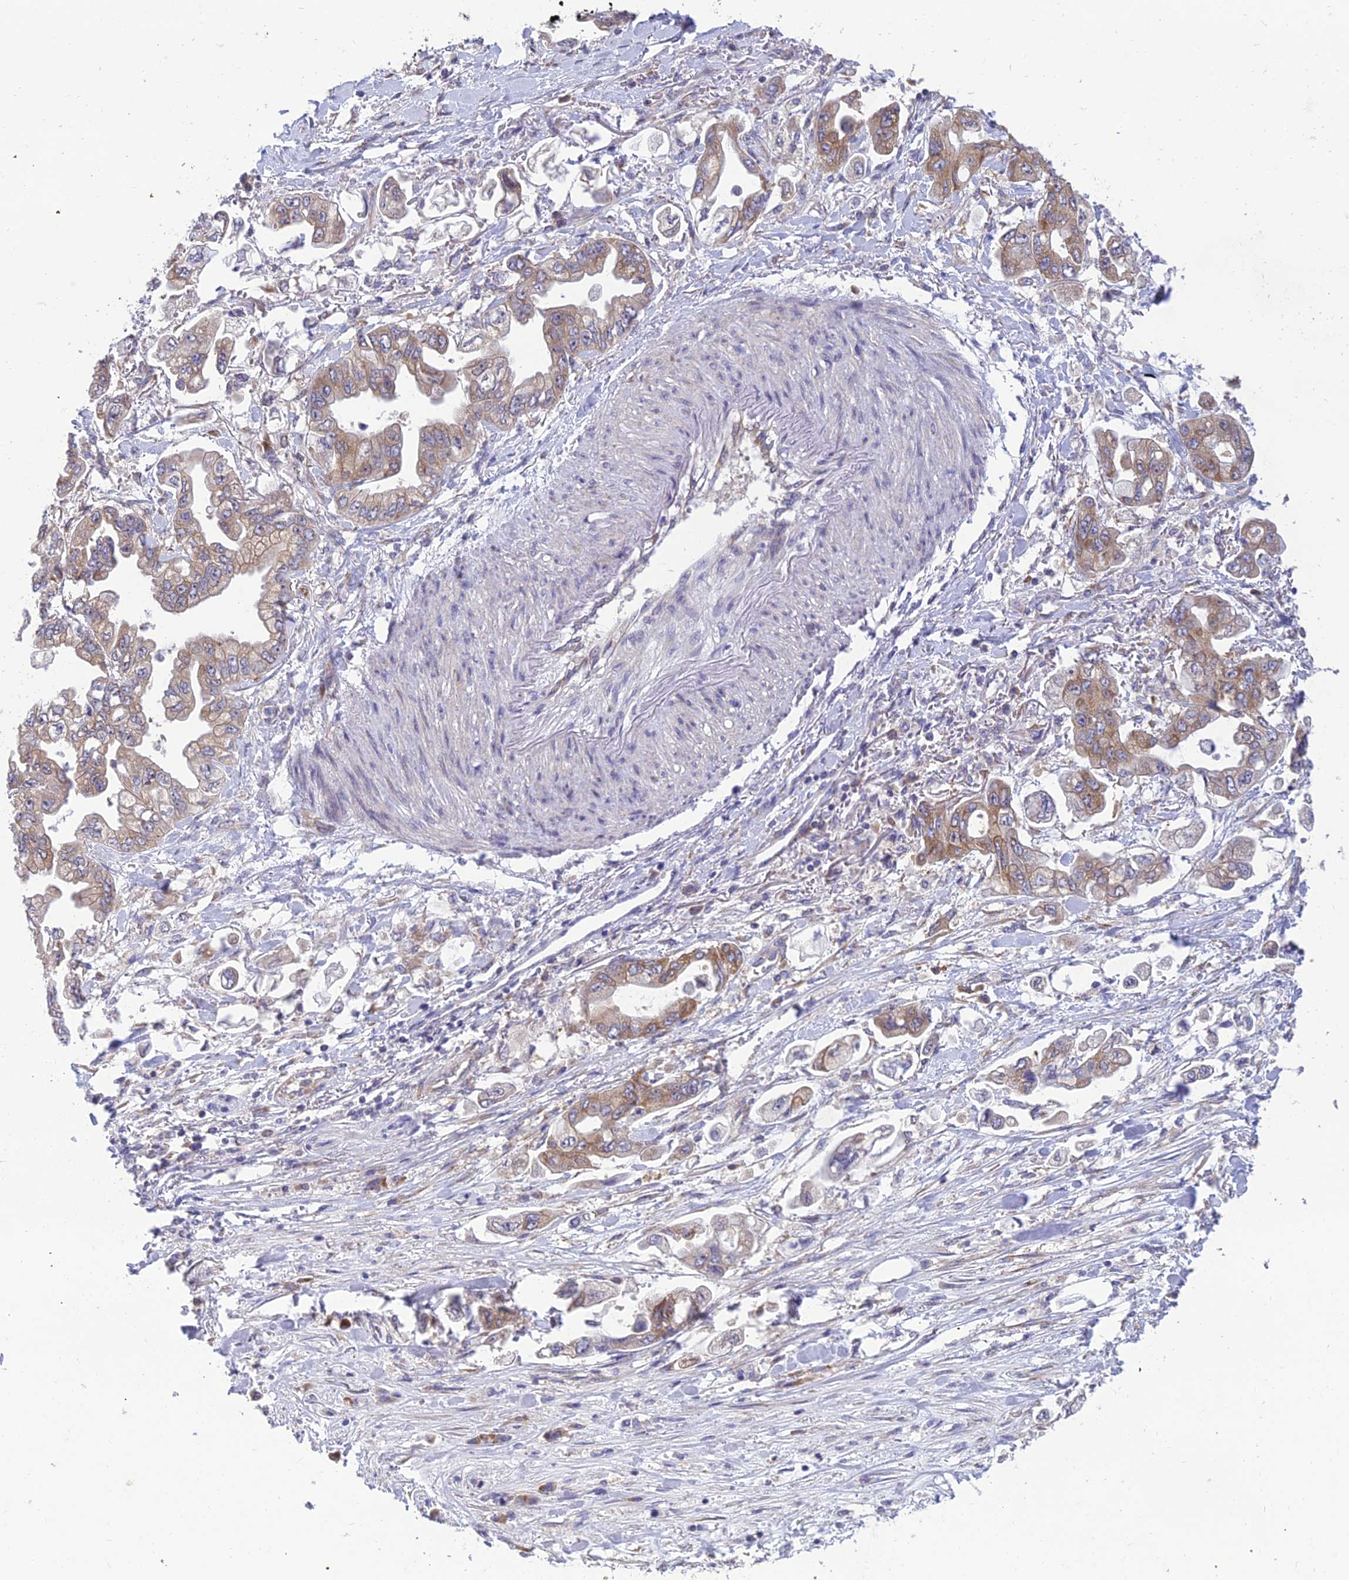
{"staining": {"intensity": "moderate", "quantity": "25%-75%", "location": "cytoplasmic/membranous"}, "tissue": "stomach cancer", "cell_type": "Tumor cells", "image_type": "cancer", "snomed": [{"axis": "morphology", "description": "Adenocarcinoma, NOS"}, {"axis": "topography", "description": "Stomach"}], "caption": "A photomicrograph of human stomach cancer stained for a protein demonstrates moderate cytoplasmic/membranous brown staining in tumor cells.", "gene": "CLCN7", "patient": {"sex": "male", "age": 62}}